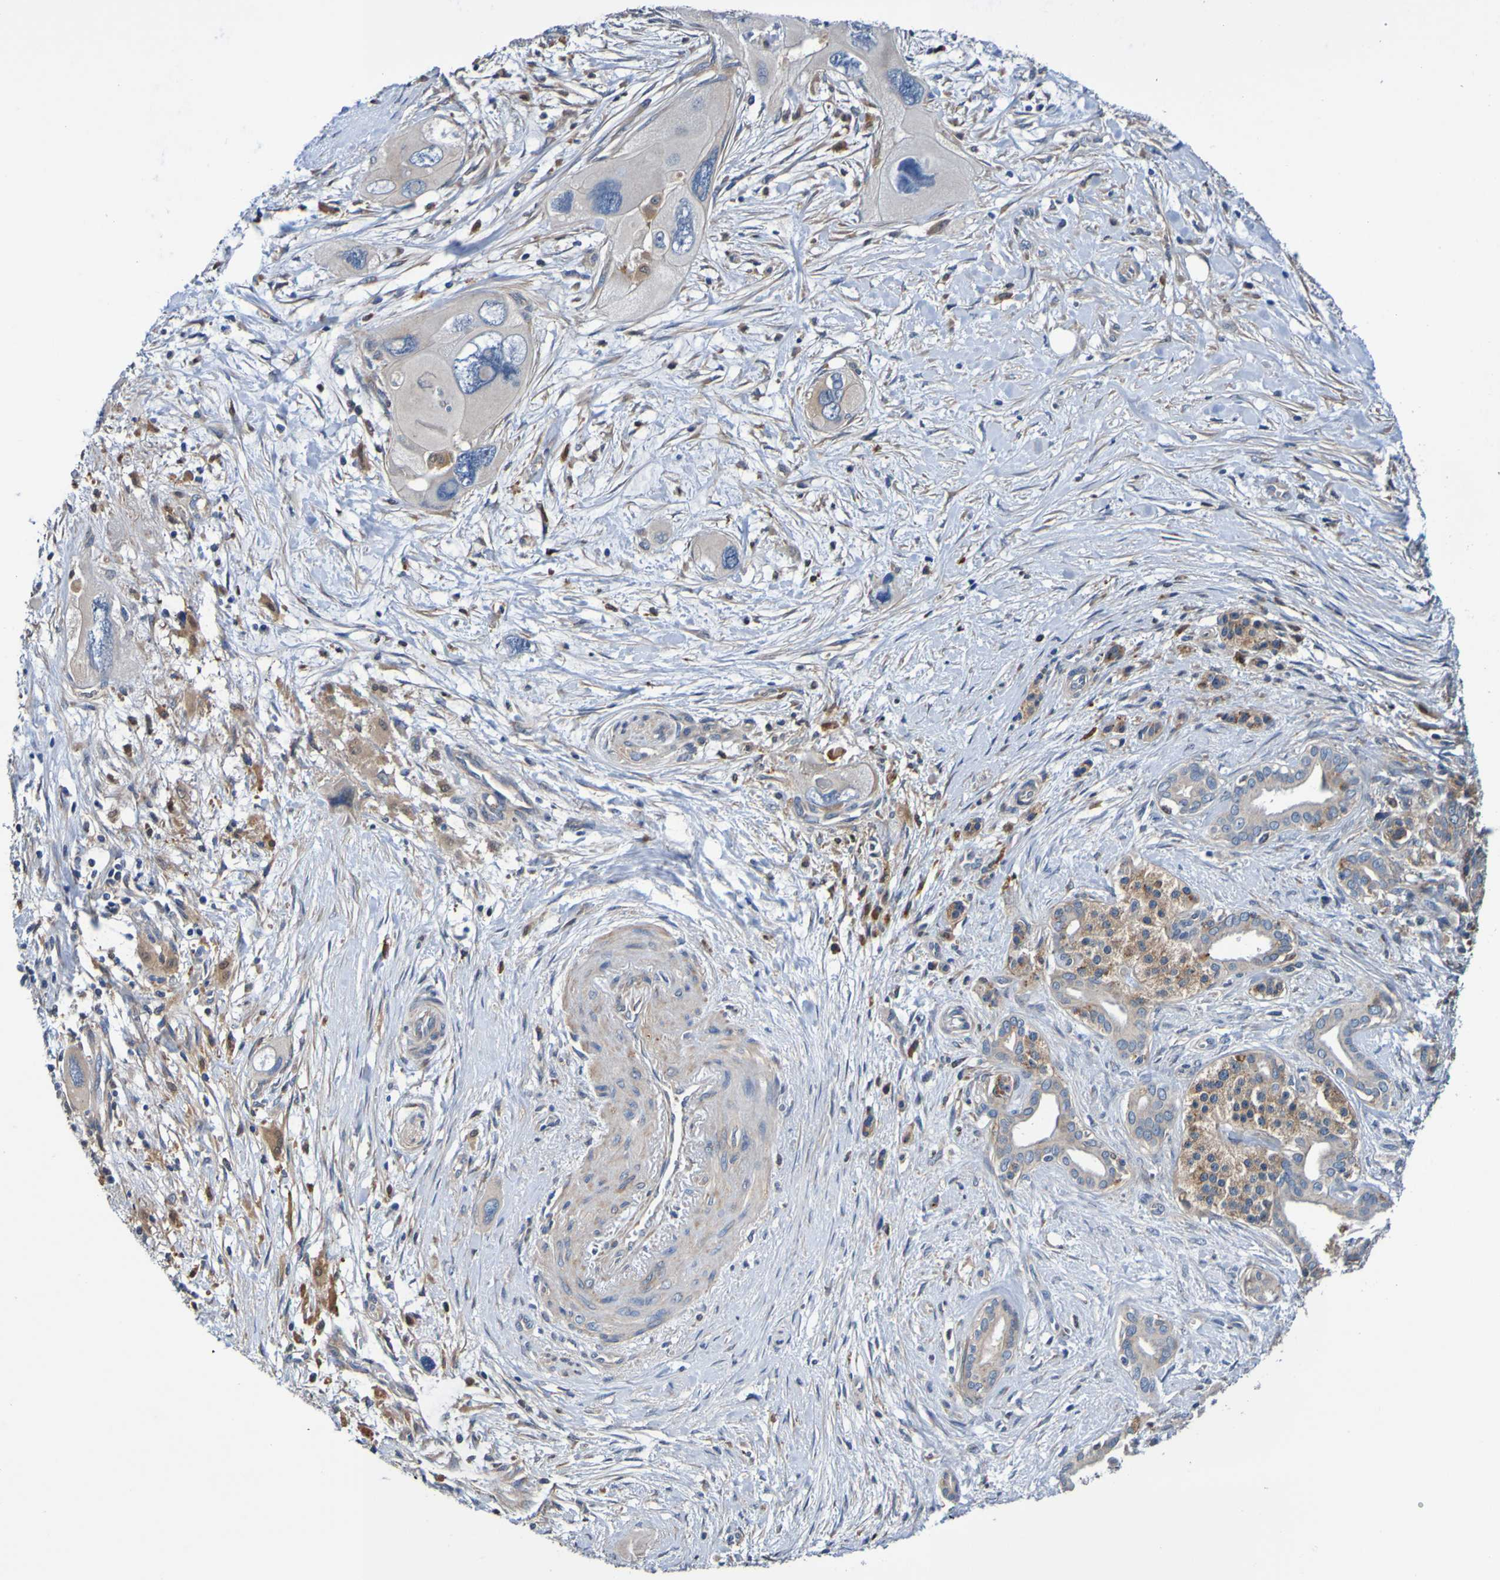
{"staining": {"intensity": "moderate", "quantity": ">75%", "location": "cytoplasmic/membranous"}, "tissue": "pancreatic cancer", "cell_type": "Tumor cells", "image_type": "cancer", "snomed": [{"axis": "morphology", "description": "Adenocarcinoma, NOS"}, {"axis": "topography", "description": "Pancreas"}], "caption": "Immunohistochemical staining of human adenocarcinoma (pancreatic) exhibits medium levels of moderate cytoplasmic/membranous protein expression in approximately >75% of tumor cells. The staining is performed using DAB (3,3'-diaminobenzidine) brown chromogen to label protein expression. The nuclei are counter-stained blue using hematoxylin.", "gene": "METAP2", "patient": {"sex": "male", "age": 73}}